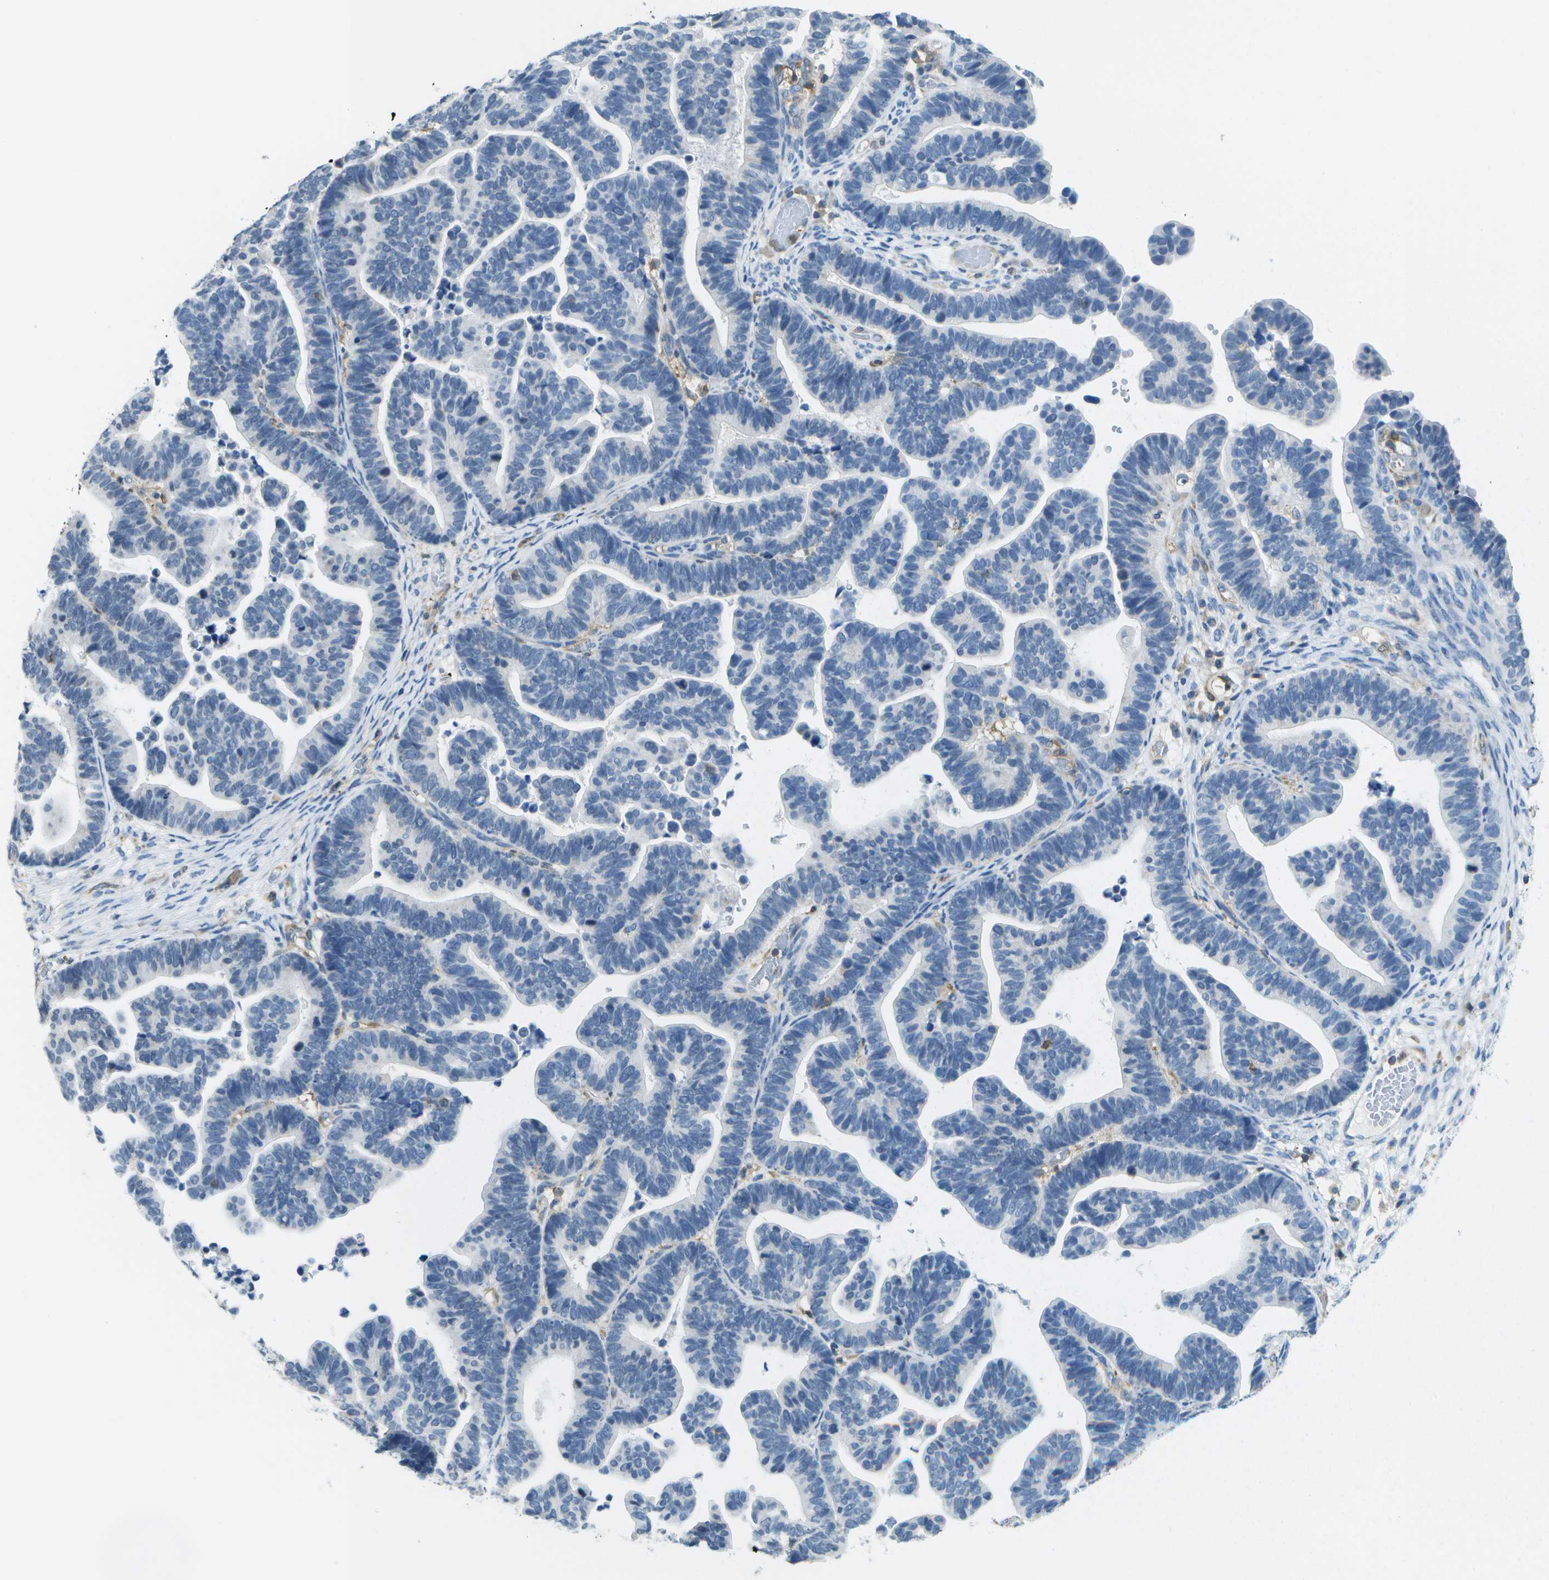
{"staining": {"intensity": "negative", "quantity": "none", "location": "none"}, "tissue": "ovarian cancer", "cell_type": "Tumor cells", "image_type": "cancer", "snomed": [{"axis": "morphology", "description": "Cystadenocarcinoma, serous, NOS"}, {"axis": "topography", "description": "Ovary"}], "caption": "Immunohistochemical staining of ovarian cancer (serous cystadenocarcinoma) demonstrates no significant staining in tumor cells.", "gene": "RCSD1", "patient": {"sex": "female", "age": 56}}